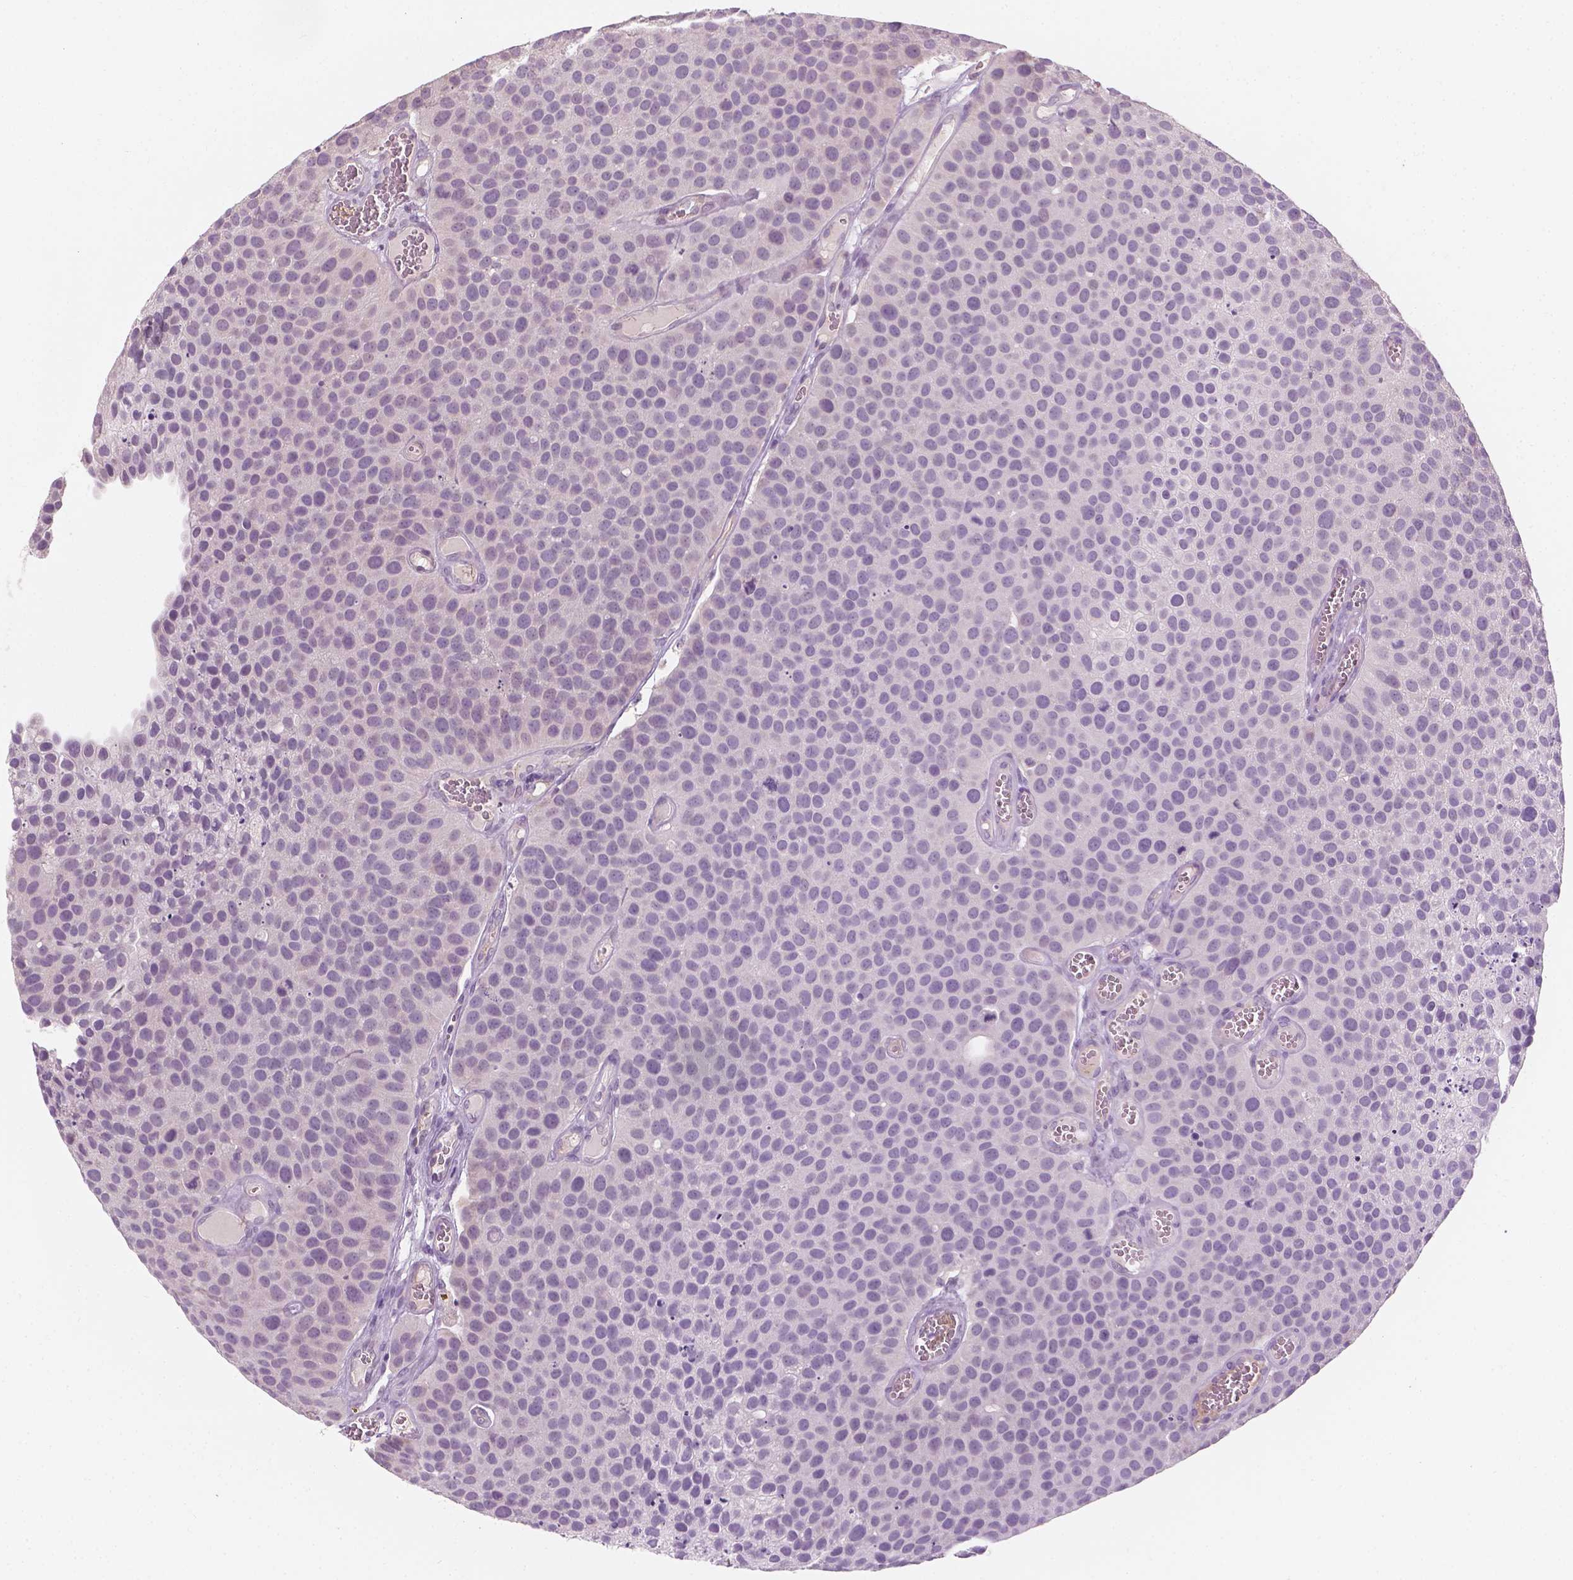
{"staining": {"intensity": "negative", "quantity": "none", "location": "none"}, "tissue": "urothelial cancer", "cell_type": "Tumor cells", "image_type": "cancer", "snomed": [{"axis": "morphology", "description": "Urothelial carcinoma, Low grade"}, {"axis": "topography", "description": "Urinary bladder"}], "caption": "Urothelial cancer was stained to show a protein in brown. There is no significant expression in tumor cells.", "gene": "CFAP126", "patient": {"sex": "female", "age": 69}}